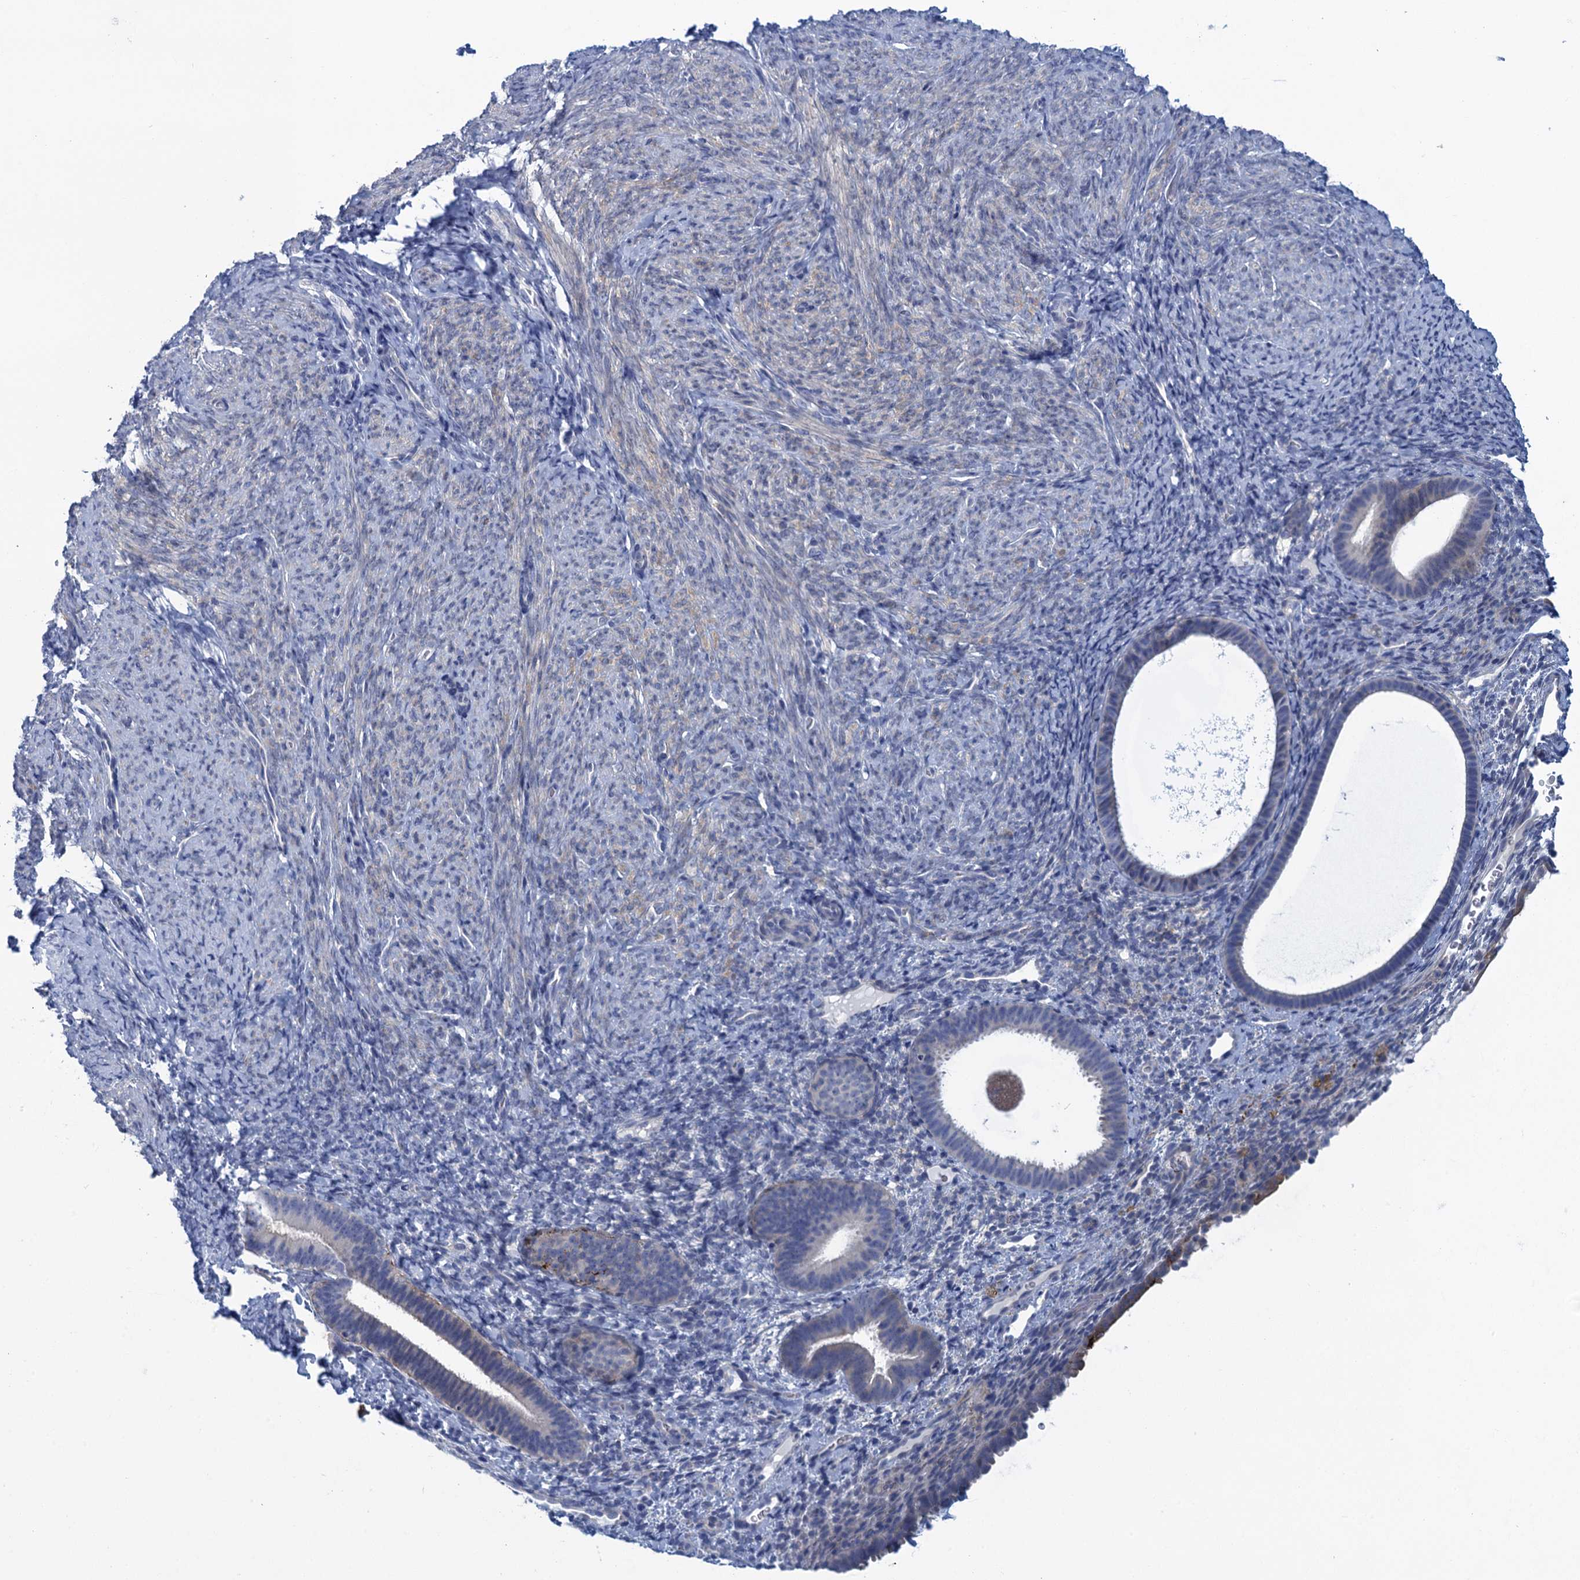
{"staining": {"intensity": "negative", "quantity": "none", "location": "none"}, "tissue": "endometrium", "cell_type": "Cells in endometrial stroma", "image_type": "normal", "snomed": [{"axis": "morphology", "description": "Normal tissue, NOS"}, {"axis": "topography", "description": "Endometrium"}], "caption": "Immunohistochemistry (IHC) of benign human endometrium reveals no positivity in cells in endometrial stroma.", "gene": "SCEL", "patient": {"sex": "female", "age": 65}}